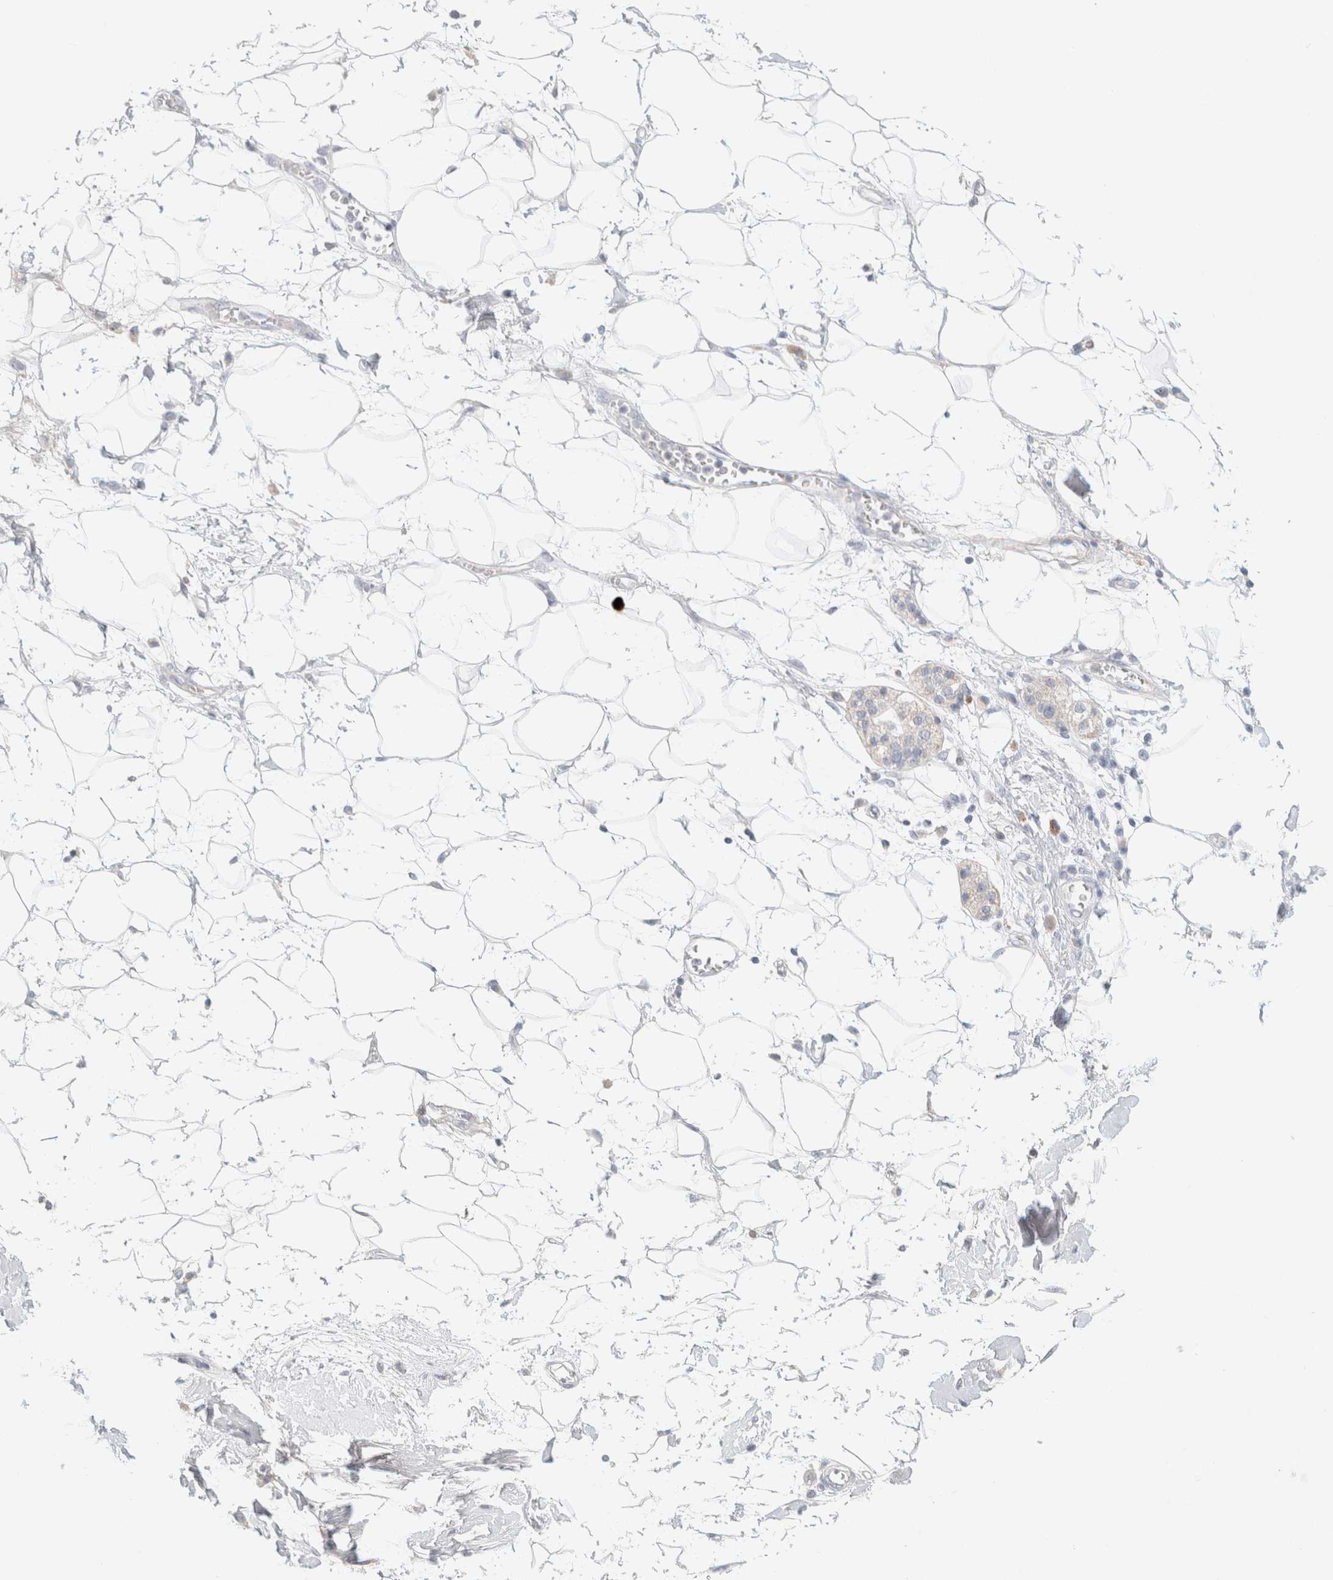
{"staining": {"intensity": "negative", "quantity": "none", "location": "none"}, "tissue": "adipose tissue", "cell_type": "Adipocytes", "image_type": "normal", "snomed": [{"axis": "morphology", "description": "Normal tissue, NOS"}, {"axis": "morphology", "description": "Adenocarcinoma, NOS"}, {"axis": "topography", "description": "Duodenum"}, {"axis": "topography", "description": "Peripheral nerve tissue"}], "caption": "Adipose tissue stained for a protein using immunohistochemistry (IHC) reveals no expression adipocytes.", "gene": "HEXD", "patient": {"sex": "female", "age": 60}}